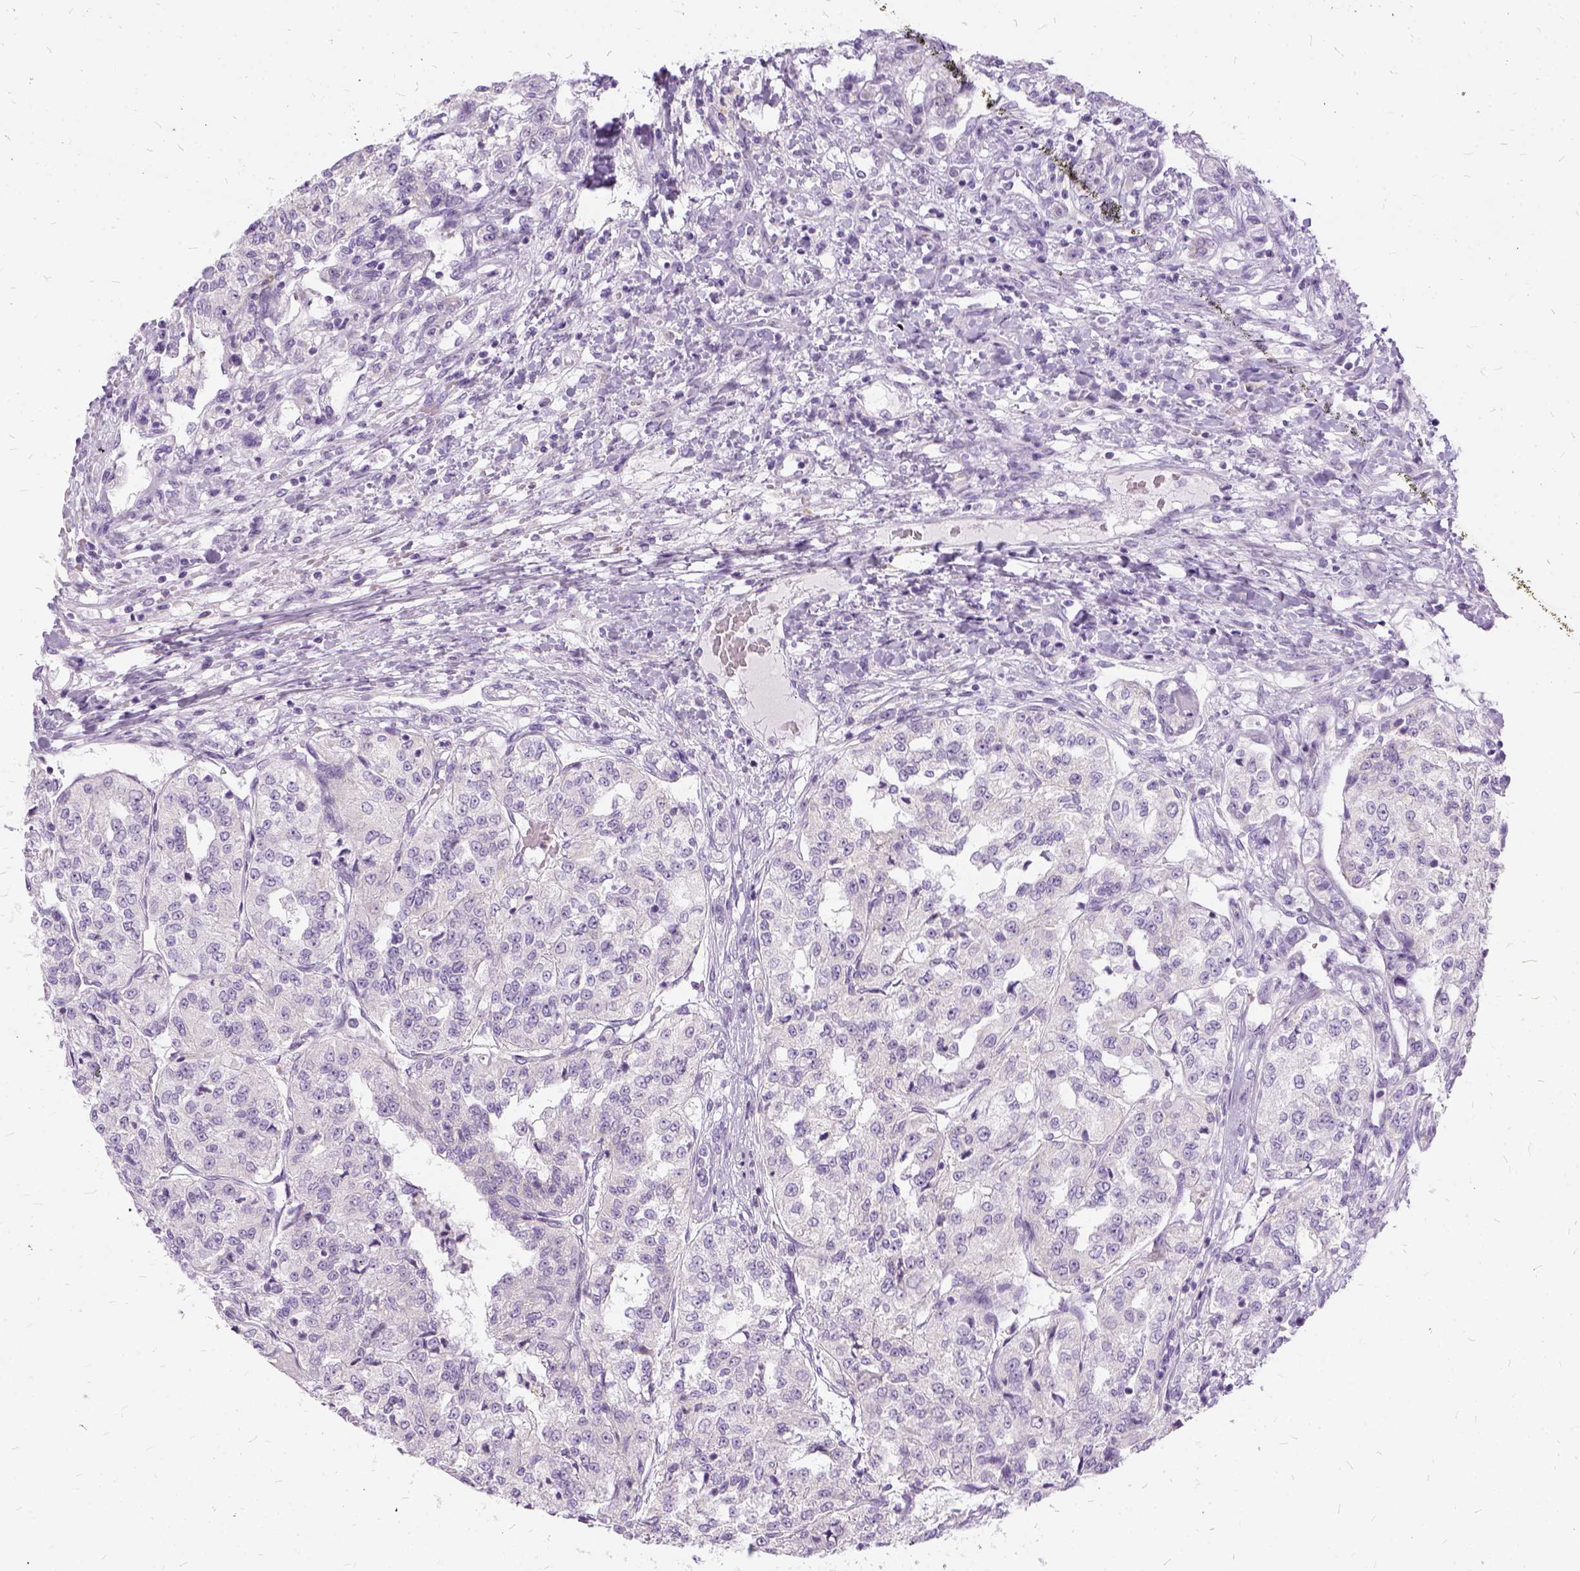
{"staining": {"intensity": "negative", "quantity": "none", "location": "none"}, "tissue": "renal cancer", "cell_type": "Tumor cells", "image_type": "cancer", "snomed": [{"axis": "morphology", "description": "Adenocarcinoma, NOS"}, {"axis": "topography", "description": "Kidney"}], "caption": "IHC of human adenocarcinoma (renal) demonstrates no staining in tumor cells.", "gene": "FDX1", "patient": {"sex": "female", "age": 63}}